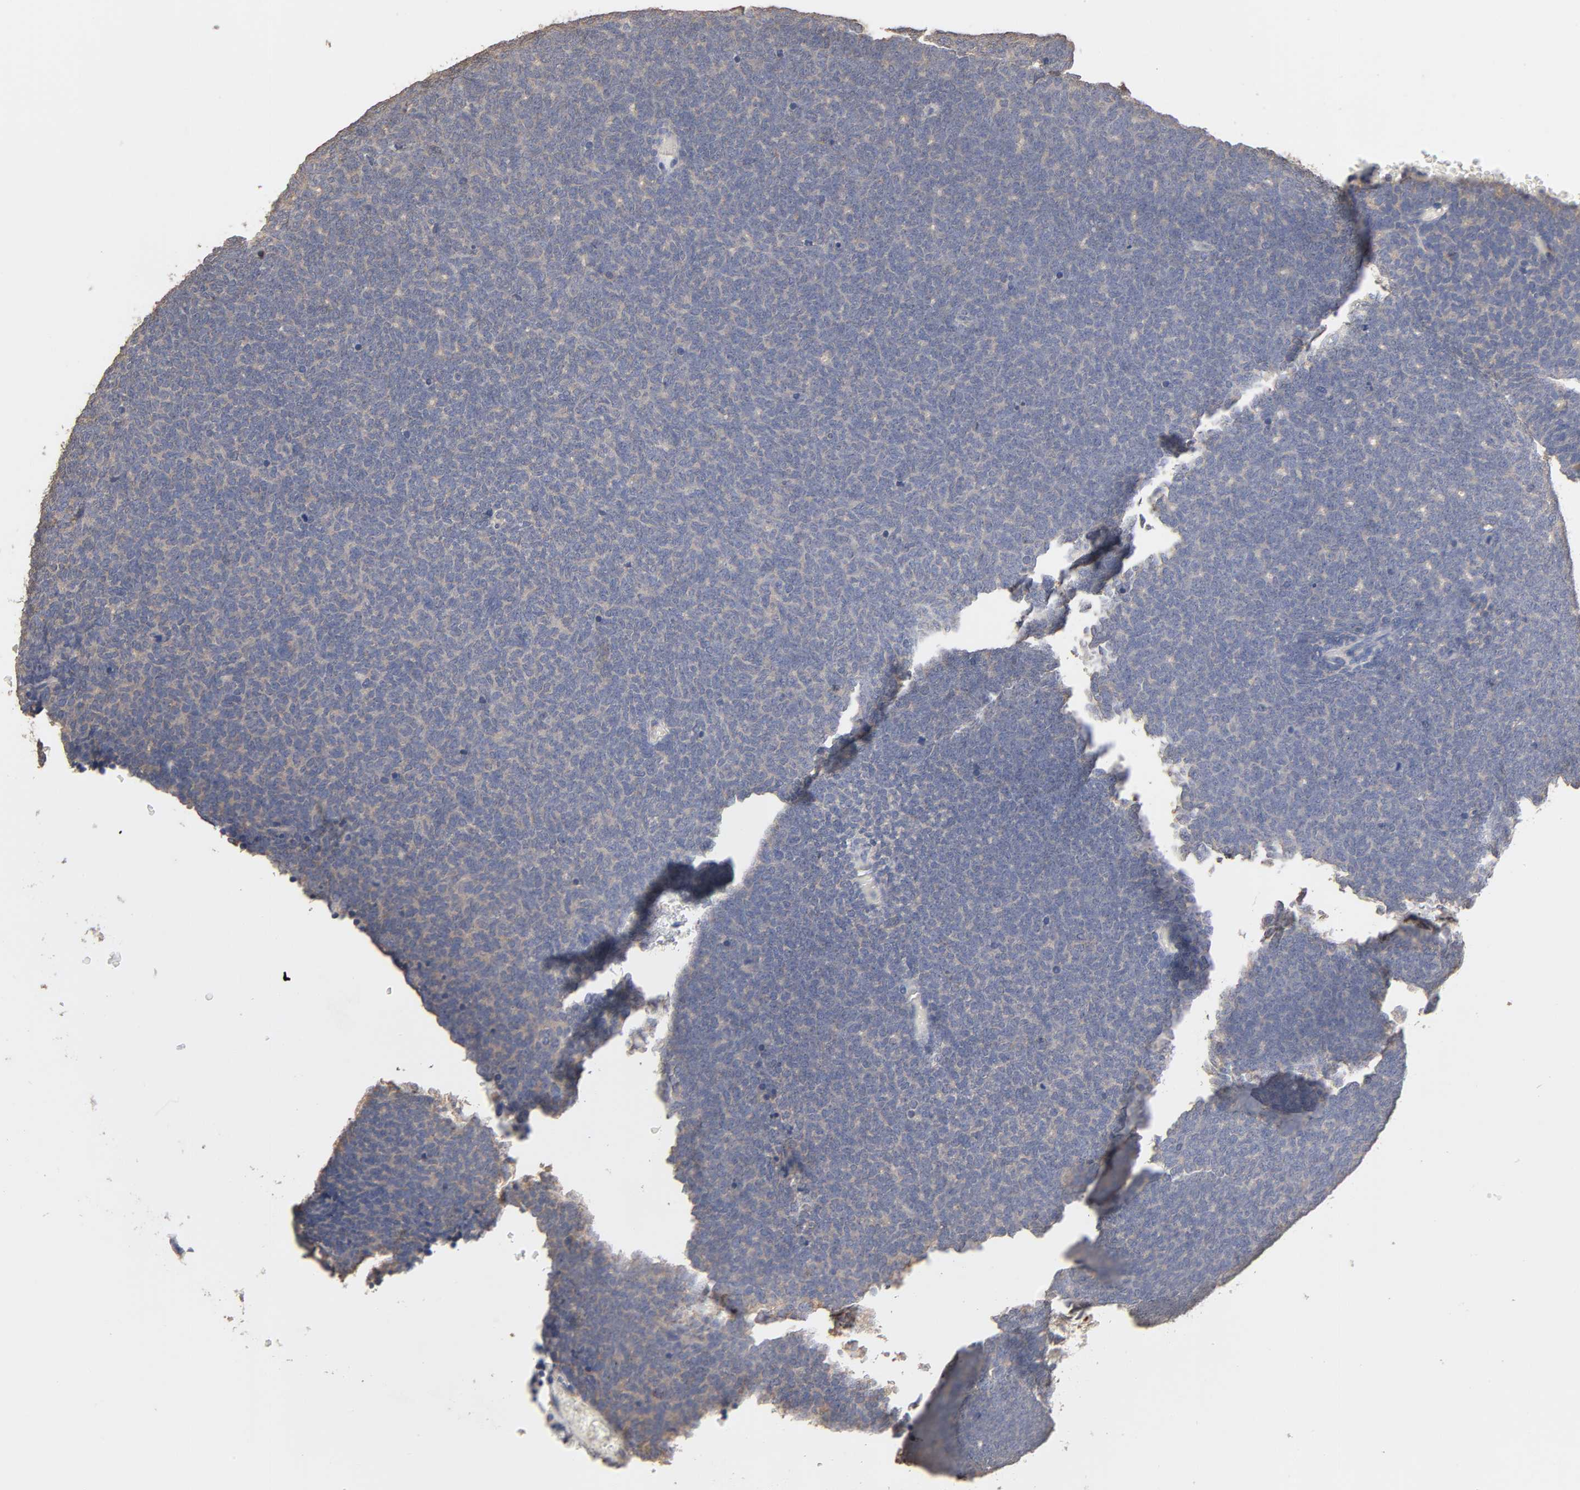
{"staining": {"intensity": "weak", "quantity": ">75%", "location": "cytoplasmic/membranous"}, "tissue": "renal cancer", "cell_type": "Tumor cells", "image_type": "cancer", "snomed": [{"axis": "morphology", "description": "Neoplasm, malignant, NOS"}, {"axis": "topography", "description": "Kidney"}], "caption": "This histopathology image exhibits renal cancer (neoplasm (malignant)) stained with IHC to label a protein in brown. The cytoplasmic/membranous of tumor cells show weak positivity for the protein. Nuclei are counter-stained blue.", "gene": "EIF4G2", "patient": {"sex": "male", "age": 28}}